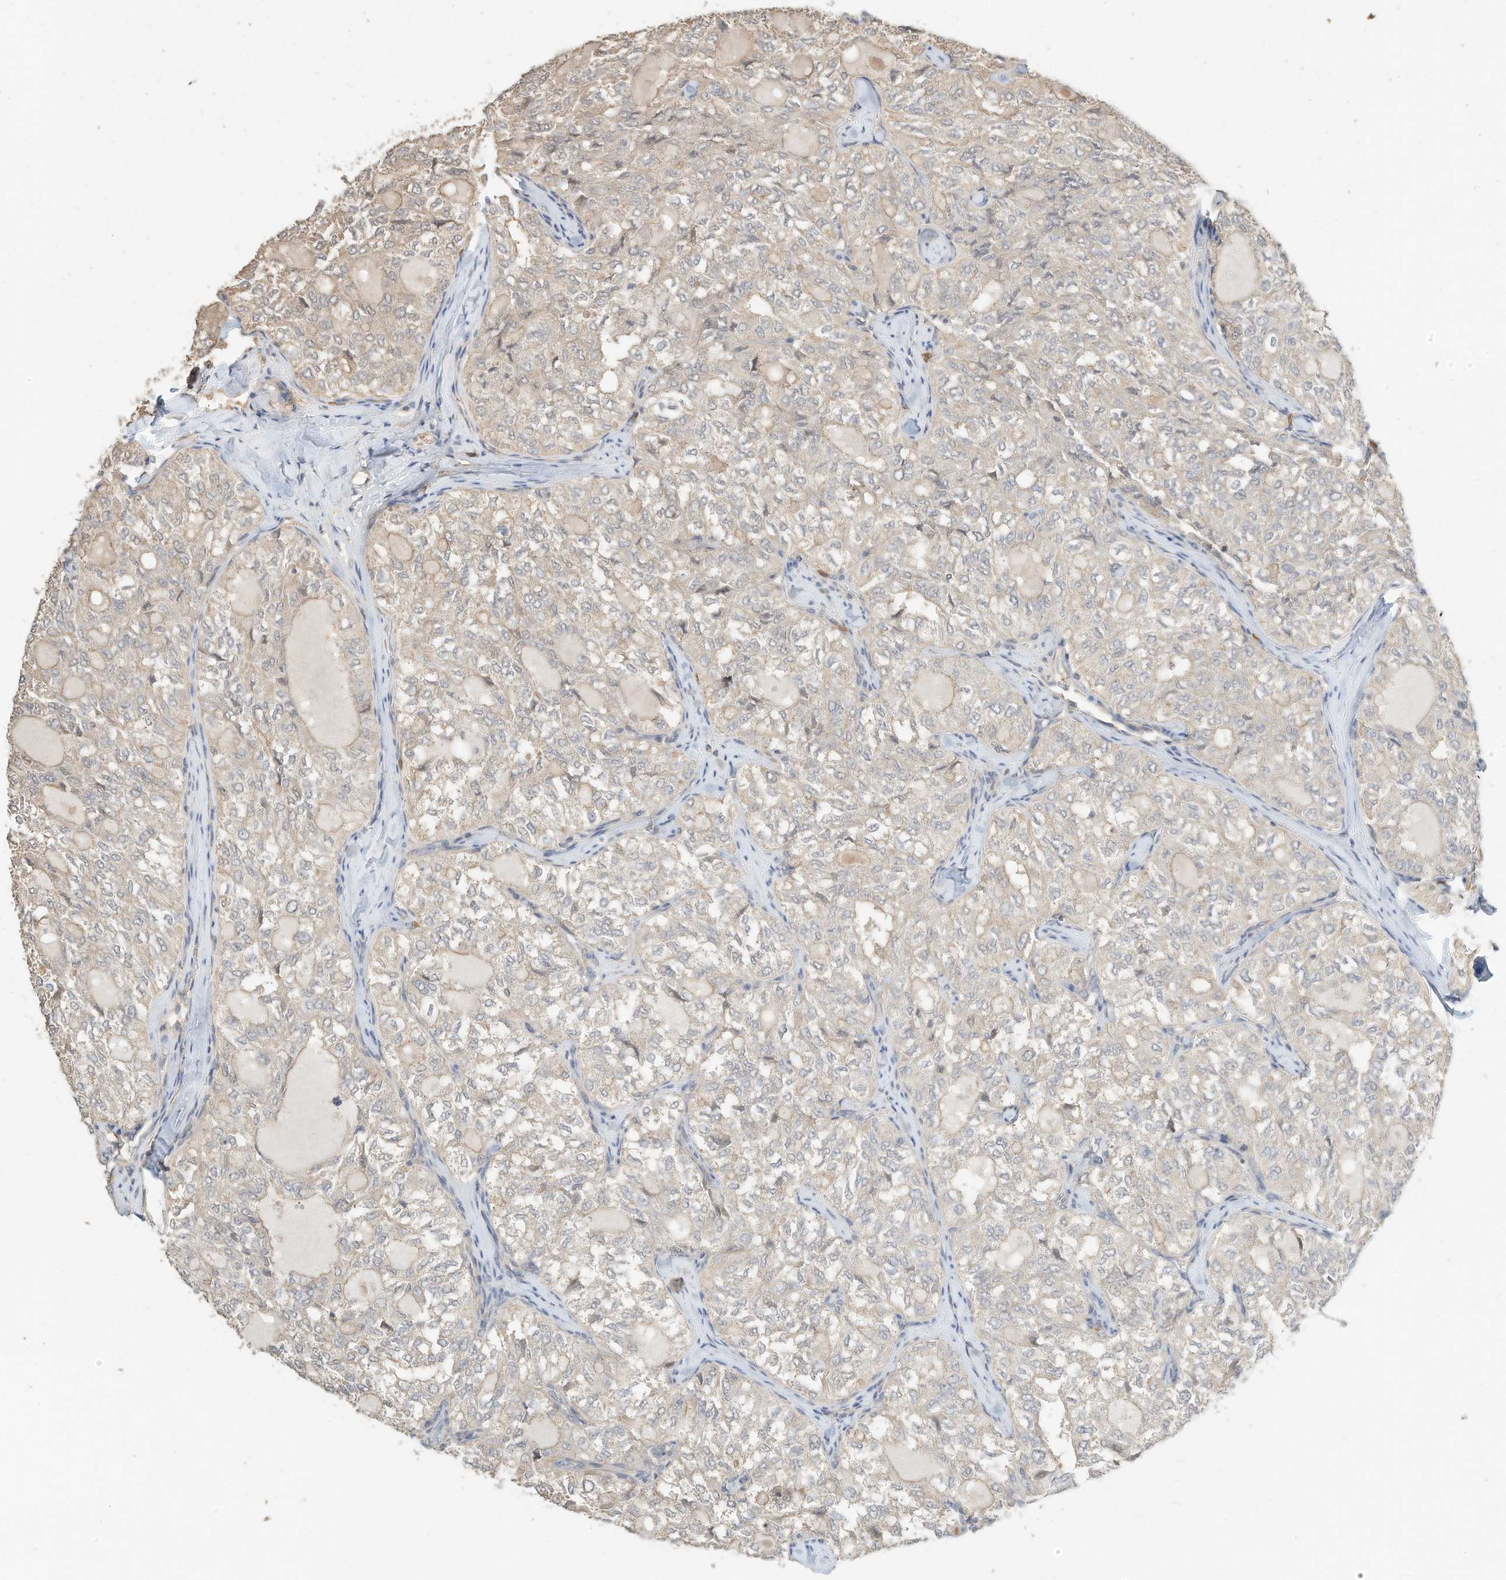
{"staining": {"intensity": "negative", "quantity": "none", "location": "none"}, "tissue": "thyroid cancer", "cell_type": "Tumor cells", "image_type": "cancer", "snomed": [{"axis": "morphology", "description": "Follicular adenoma carcinoma, NOS"}, {"axis": "topography", "description": "Thyroid gland"}], "caption": "Tumor cells are negative for protein expression in human thyroid cancer. (DAB immunohistochemistry (IHC) visualized using brightfield microscopy, high magnification).", "gene": "OFD1", "patient": {"sex": "male", "age": 75}}